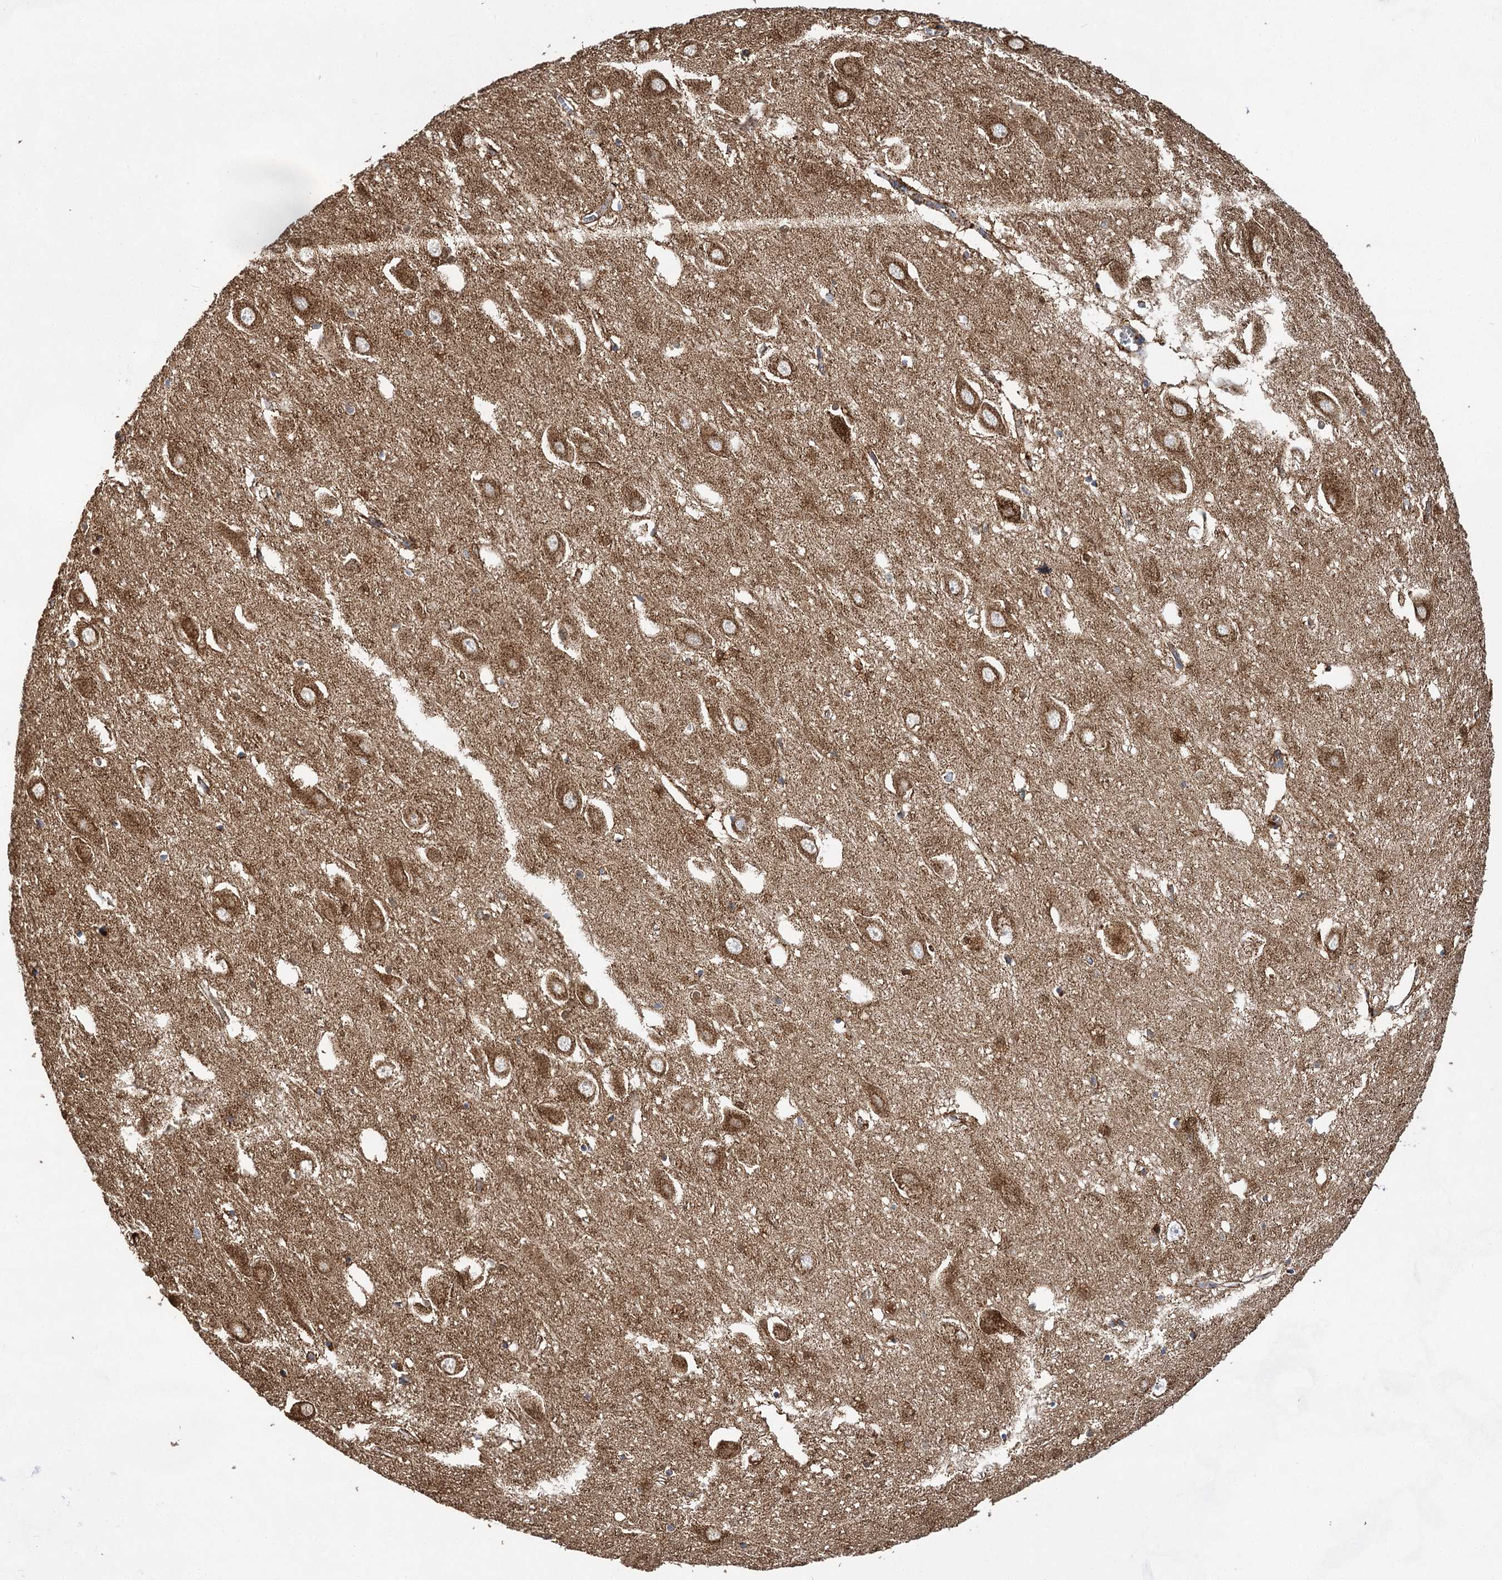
{"staining": {"intensity": "moderate", "quantity": ">75%", "location": "cytoplasmic/membranous"}, "tissue": "hippocampus", "cell_type": "Glial cells", "image_type": "normal", "snomed": [{"axis": "morphology", "description": "Normal tissue, NOS"}, {"axis": "topography", "description": "Hippocampus"}], "caption": "An immunohistochemistry (IHC) photomicrograph of normal tissue is shown. Protein staining in brown shows moderate cytoplasmic/membranous positivity in hippocampus within glial cells. (IHC, brightfield microscopy, high magnification).", "gene": "NADK2", "patient": {"sex": "female", "age": 64}}